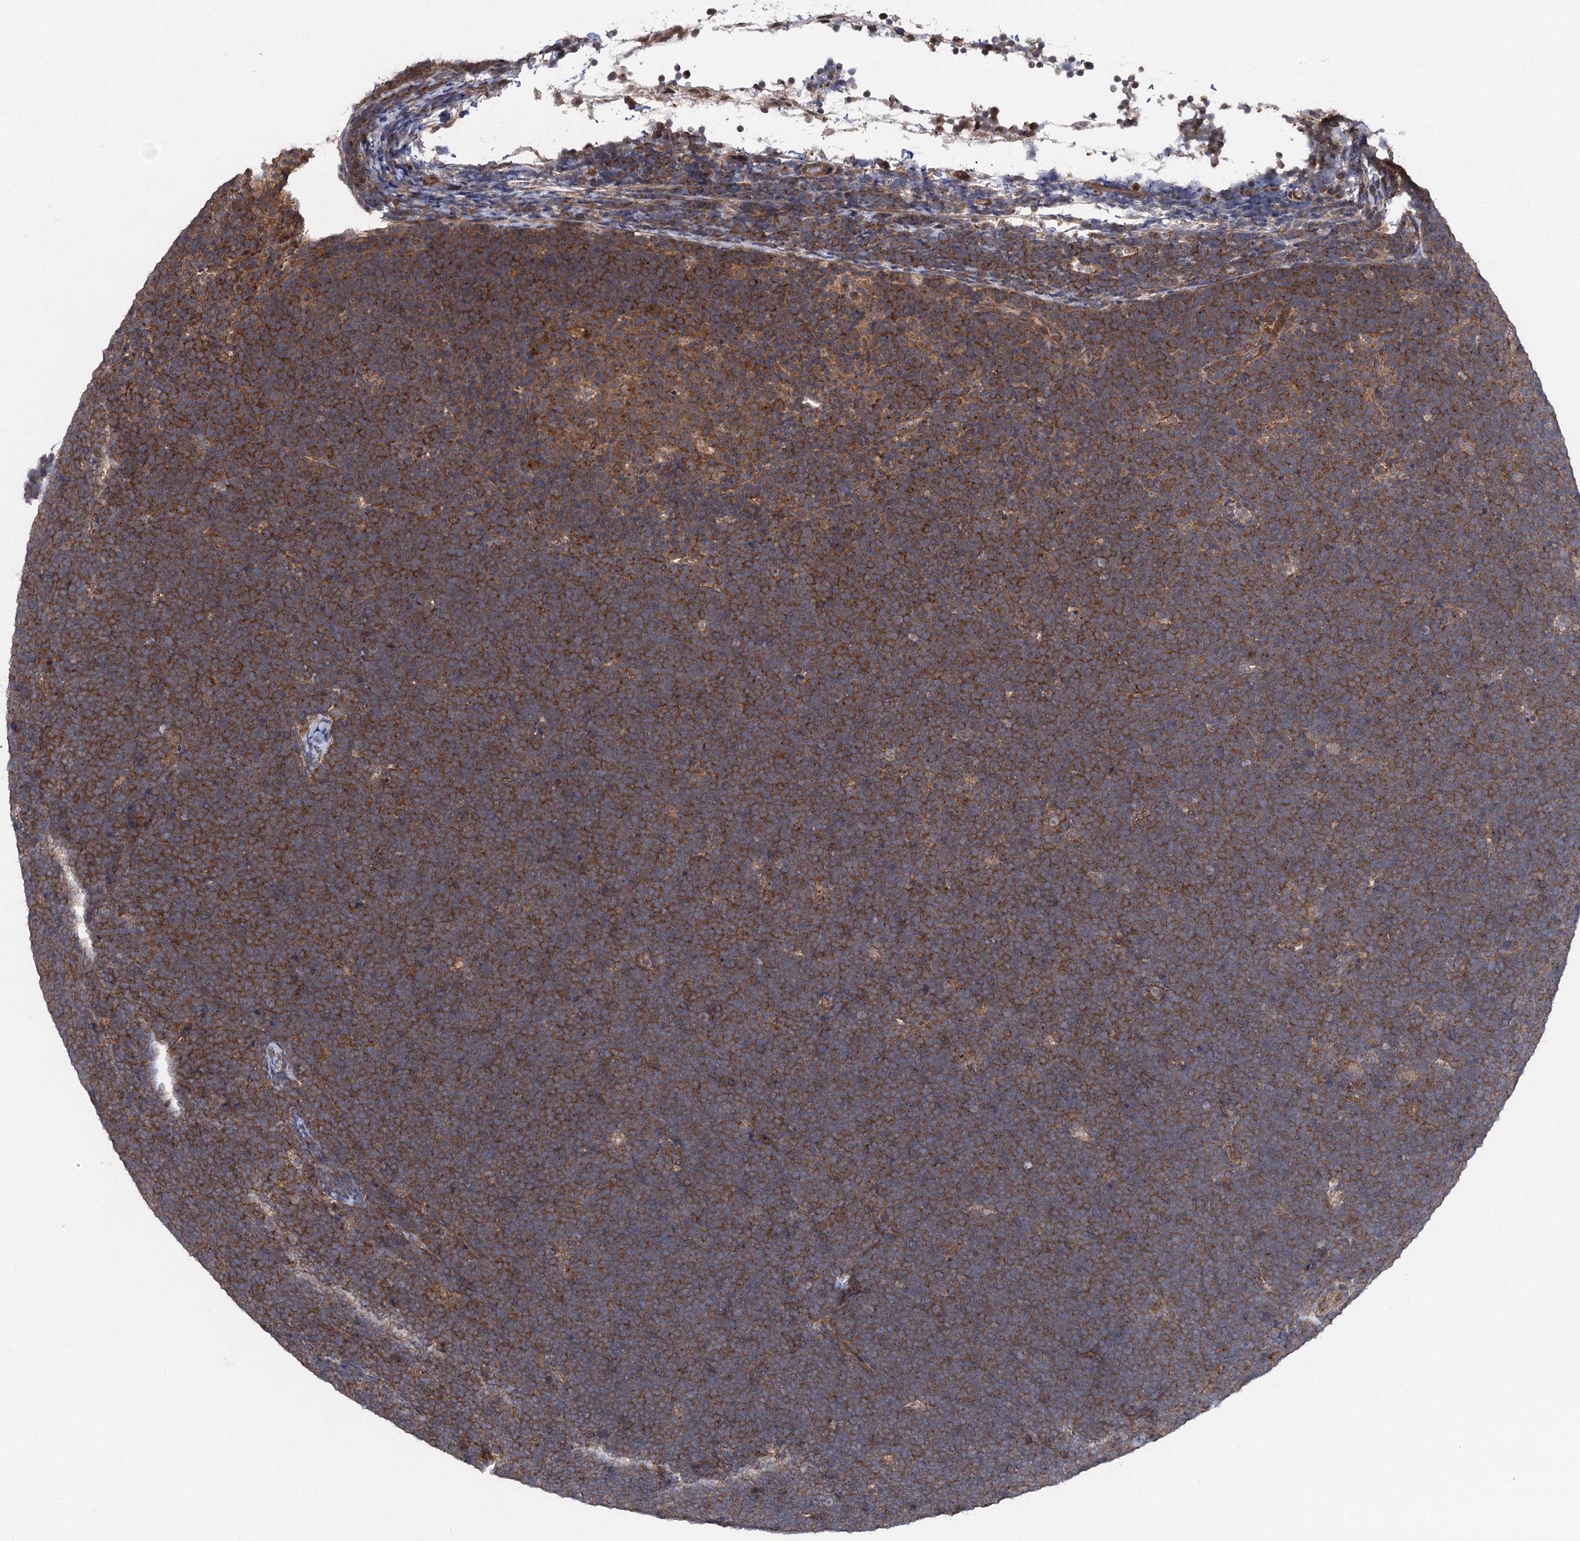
{"staining": {"intensity": "moderate", "quantity": ">75%", "location": "cytoplasmic/membranous"}, "tissue": "lymphoma", "cell_type": "Tumor cells", "image_type": "cancer", "snomed": [{"axis": "morphology", "description": "Malignant lymphoma, non-Hodgkin's type, High grade"}, {"axis": "topography", "description": "Lymph node"}], "caption": "DAB (3,3'-diaminobenzidine) immunohistochemical staining of human malignant lymphoma, non-Hodgkin's type (high-grade) reveals moderate cytoplasmic/membranous protein expression in approximately >75% of tumor cells.", "gene": "HAUS1", "patient": {"sex": "male", "age": 13}}